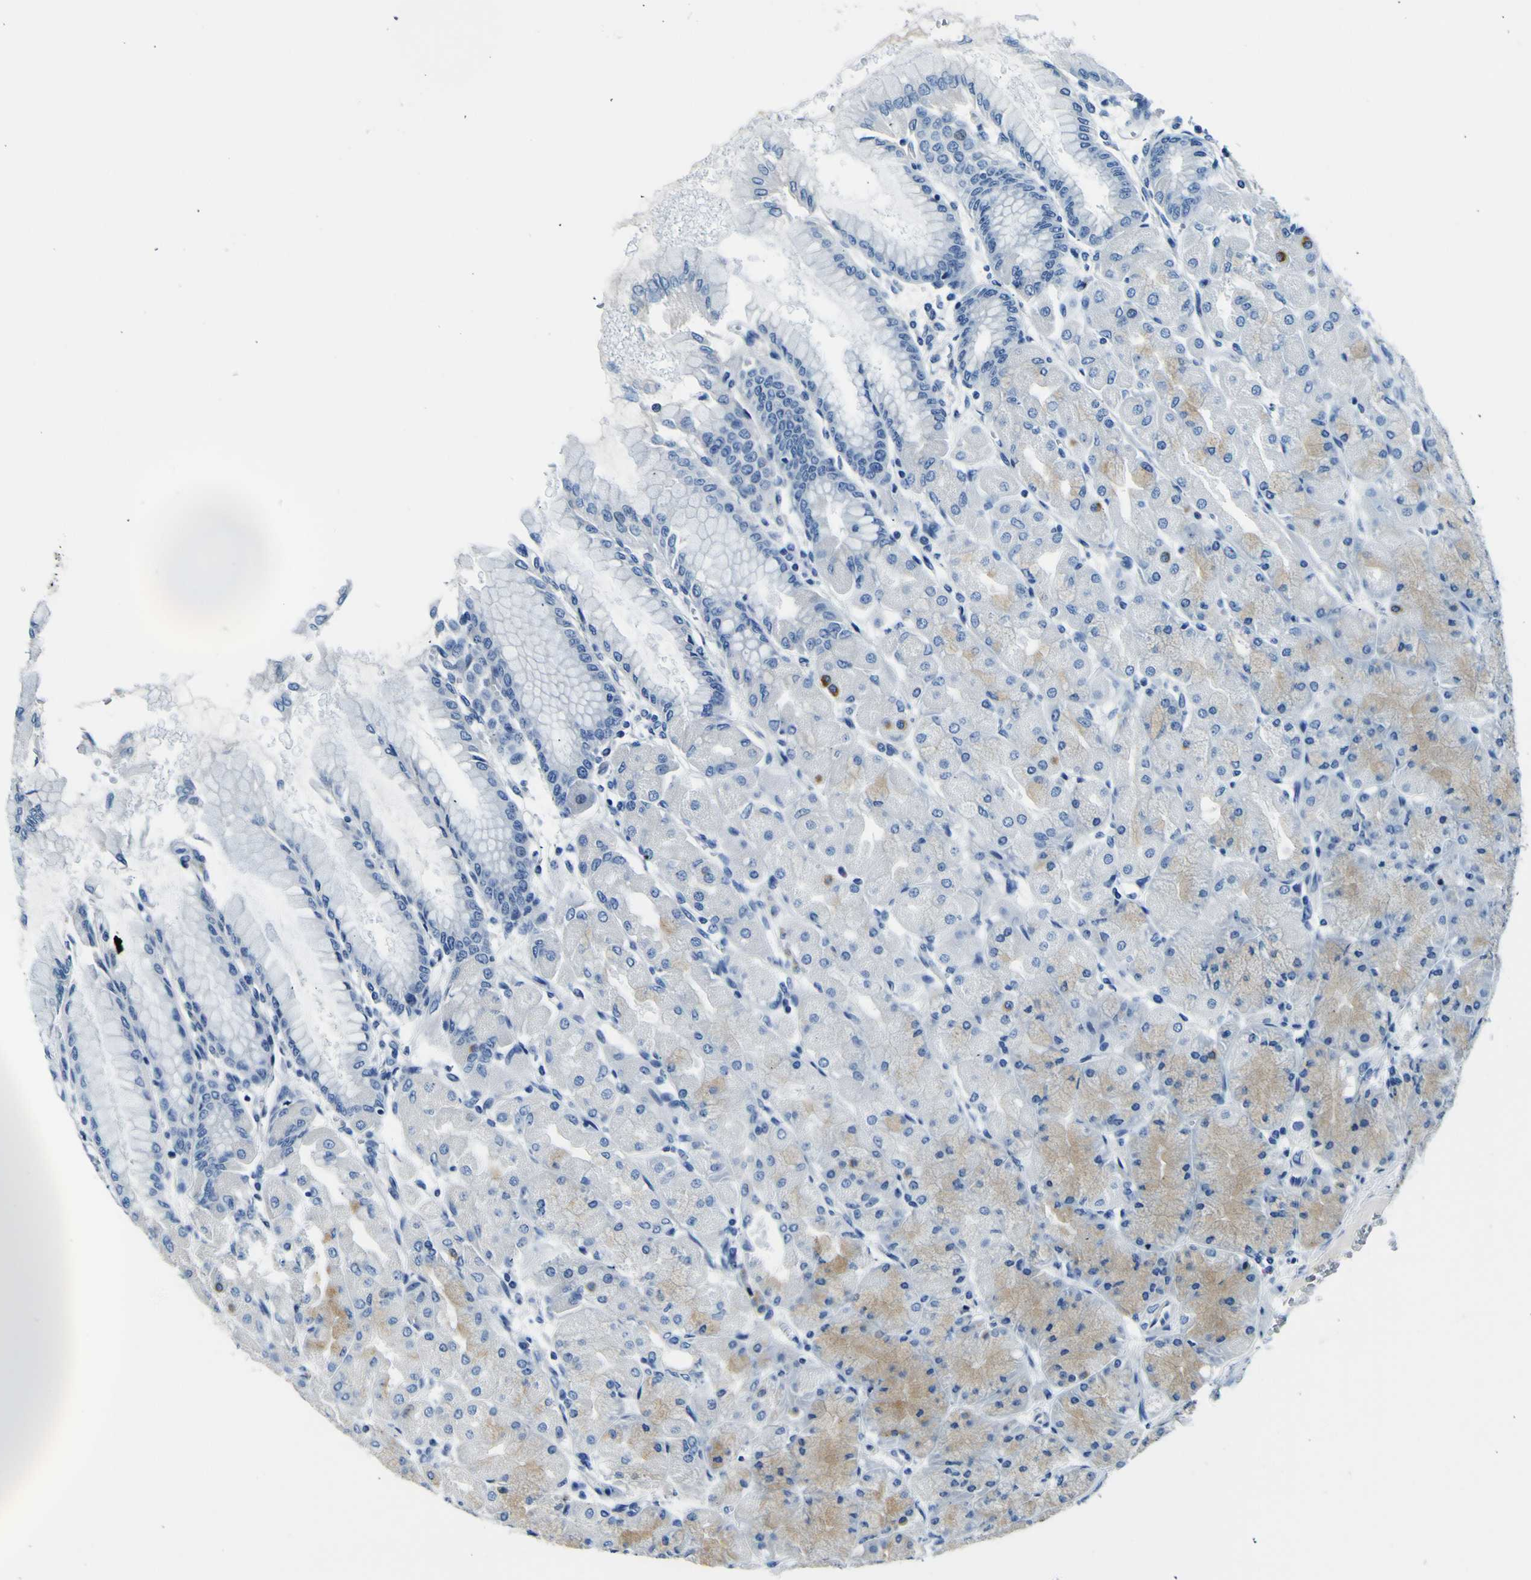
{"staining": {"intensity": "weak", "quantity": "25%-75%", "location": "cytoplasmic/membranous"}, "tissue": "stomach", "cell_type": "Glandular cells", "image_type": "normal", "snomed": [{"axis": "morphology", "description": "Normal tissue, NOS"}, {"axis": "topography", "description": "Stomach, upper"}], "caption": "The immunohistochemical stain shows weak cytoplasmic/membranous expression in glandular cells of unremarkable stomach.", "gene": "ADGRA2", "patient": {"sex": "female", "age": 56}}